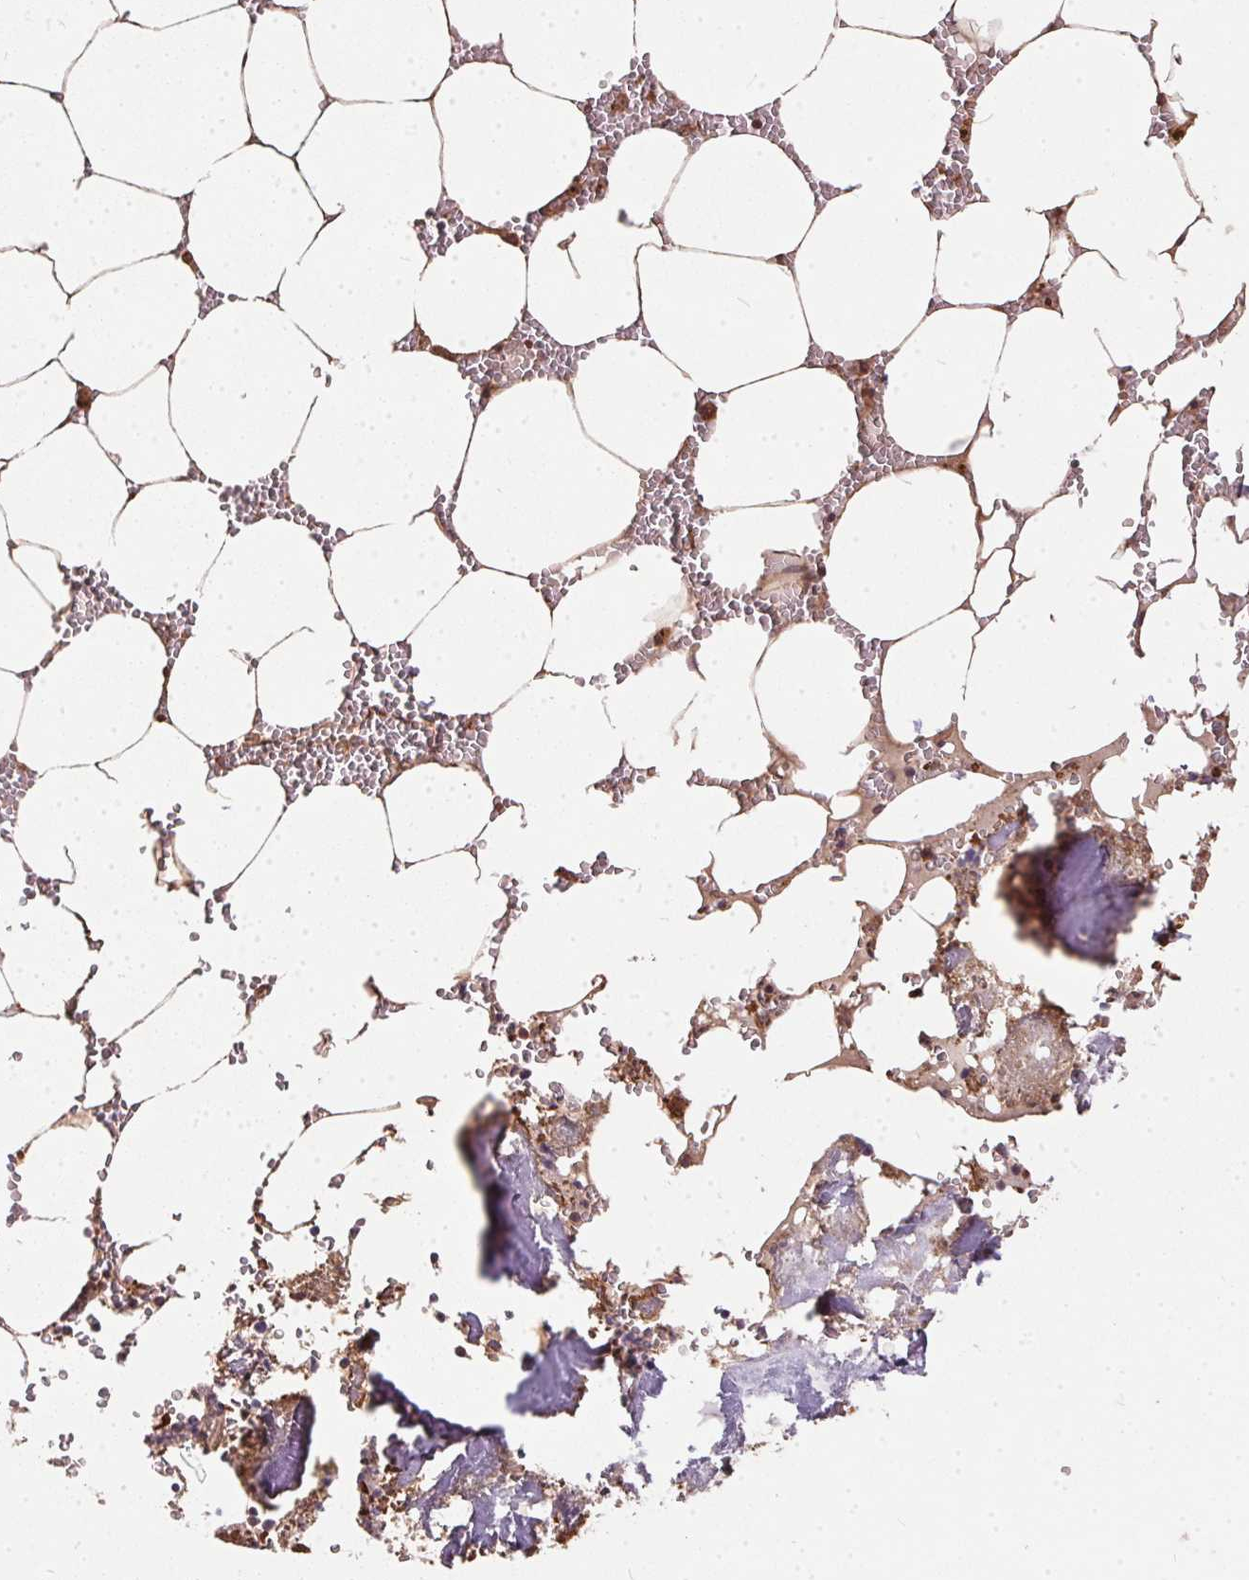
{"staining": {"intensity": "moderate", "quantity": "25%-75%", "location": "cytoplasmic/membranous"}, "tissue": "bone marrow", "cell_type": "Hematopoietic cells", "image_type": "normal", "snomed": [{"axis": "morphology", "description": "Normal tissue, NOS"}, {"axis": "topography", "description": "Bone marrow"}], "caption": "IHC histopathology image of normal bone marrow stained for a protein (brown), which shows medium levels of moderate cytoplasmic/membranous expression in approximately 25%-75% of hematopoietic cells.", "gene": "EIF2S1", "patient": {"sex": "male", "age": 54}}